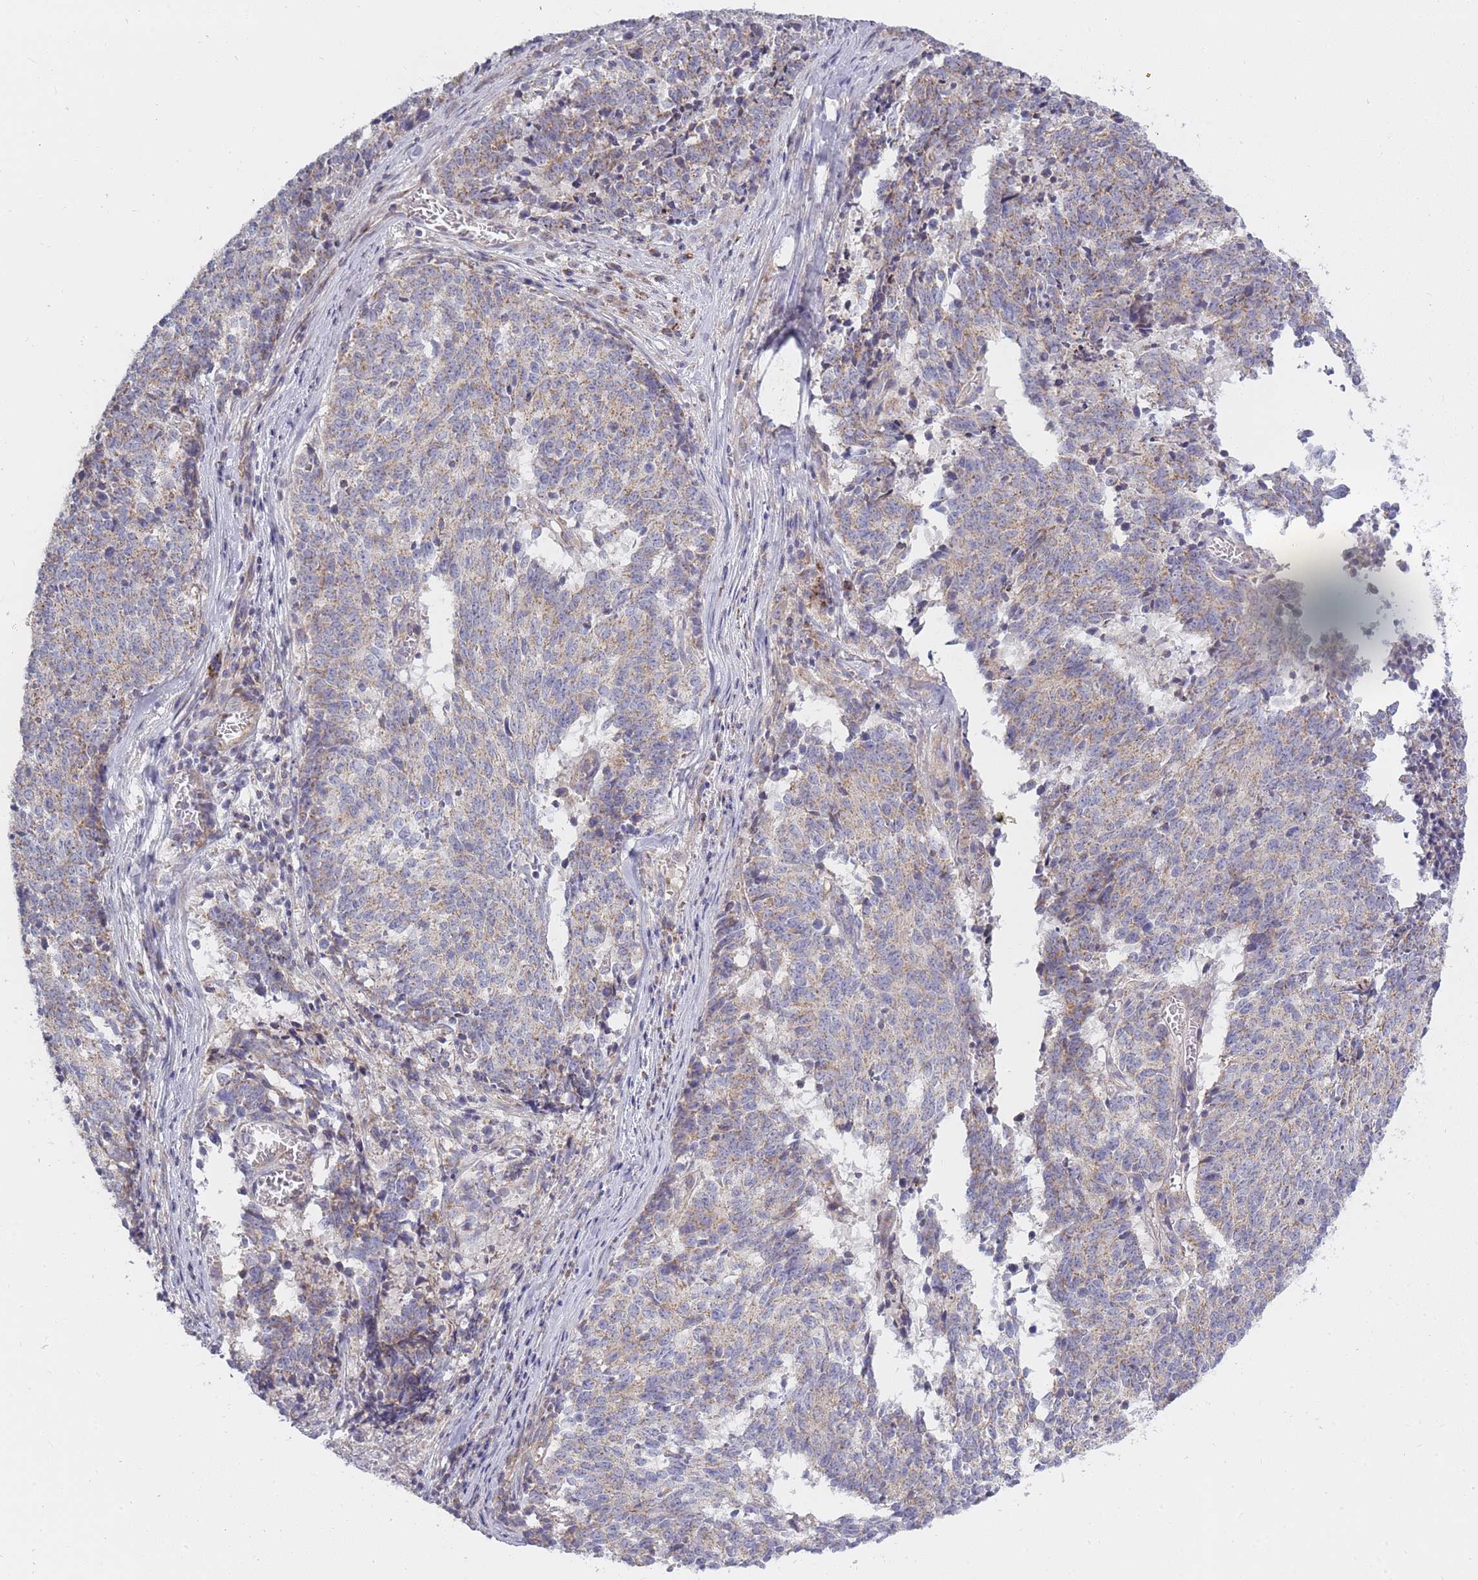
{"staining": {"intensity": "moderate", "quantity": "25%-75%", "location": "cytoplasmic/membranous"}, "tissue": "cervical cancer", "cell_type": "Tumor cells", "image_type": "cancer", "snomed": [{"axis": "morphology", "description": "Squamous cell carcinoma, NOS"}, {"axis": "topography", "description": "Cervix"}], "caption": "DAB (3,3'-diaminobenzidine) immunohistochemical staining of human cervical squamous cell carcinoma demonstrates moderate cytoplasmic/membranous protein expression in approximately 25%-75% of tumor cells.", "gene": "ALKBH4", "patient": {"sex": "female", "age": 29}}